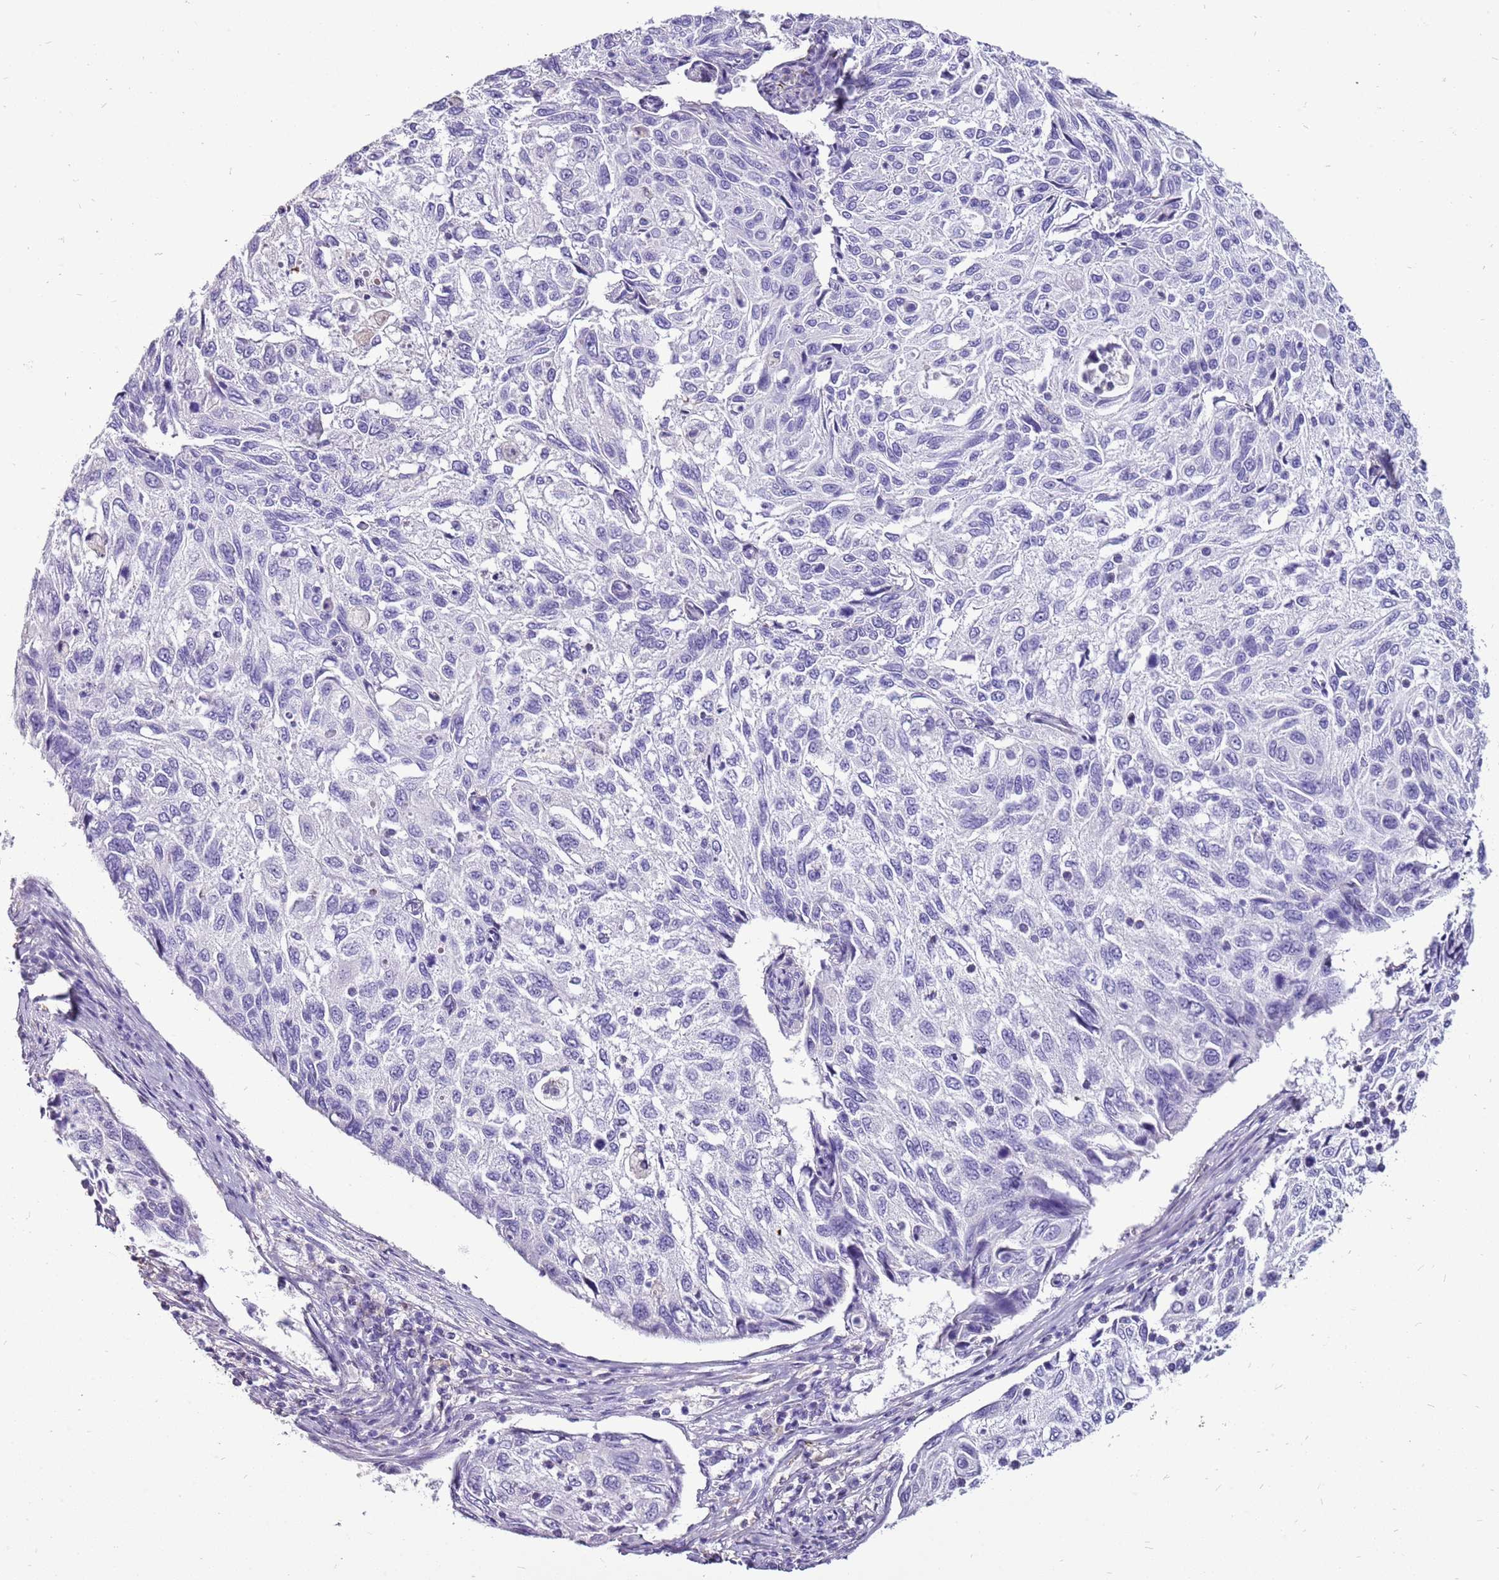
{"staining": {"intensity": "negative", "quantity": "none", "location": "none"}, "tissue": "cervical cancer", "cell_type": "Tumor cells", "image_type": "cancer", "snomed": [{"axis": "morphology", "description": "Squamous cell carcinoma, NOS"}, {"axis": "topography", "description": "Cervix"}], "caption": "Immunohistochemical staining of cervical squamous cell carcinoma exhibits no significant expression in tumor cells.", "gene": "ACSS3", "patient": {"sex": "female", "age": 70}}